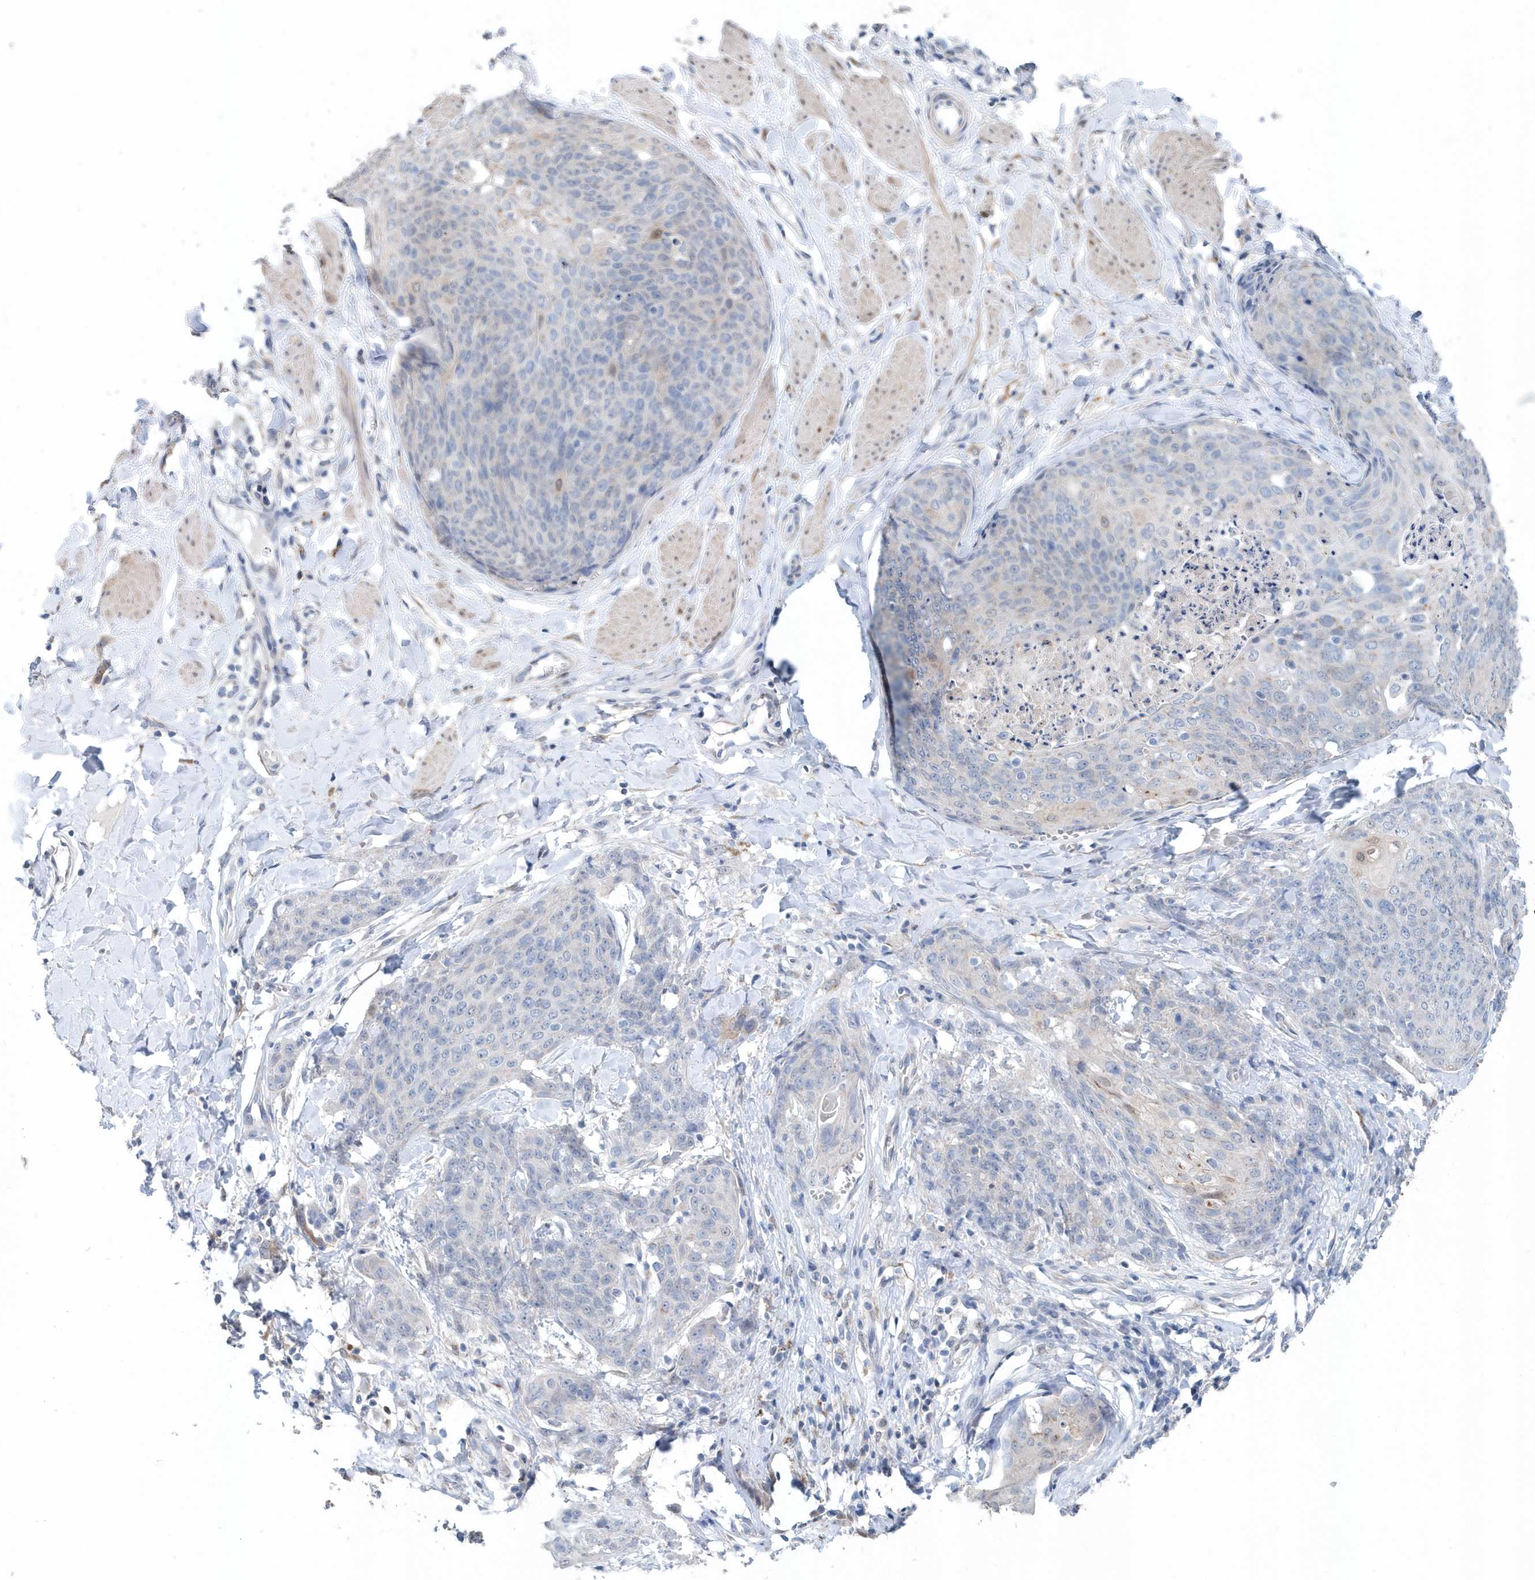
{"staining": {"intensity": "negative", "quantity": "none", "location": "none"}, "tissue": "skin cancer", "cell_type": "Tumor cells", "image_type": "cancer", "snomed": [{"axis": "morphology", "description": "Squamous cell carcinoma, NOS"}, {"axis": "topography", "description": "Skin"}, {"axis": "topography", "description": "Vulva"}], "caption": "IHC of human skin cancer (squamous cell carcinoma) demonstrates no staining in tumor cells. Nuclei are stained in blue.", "gene": "PFN2", "patient": {"sex": "female", "age": 85}}